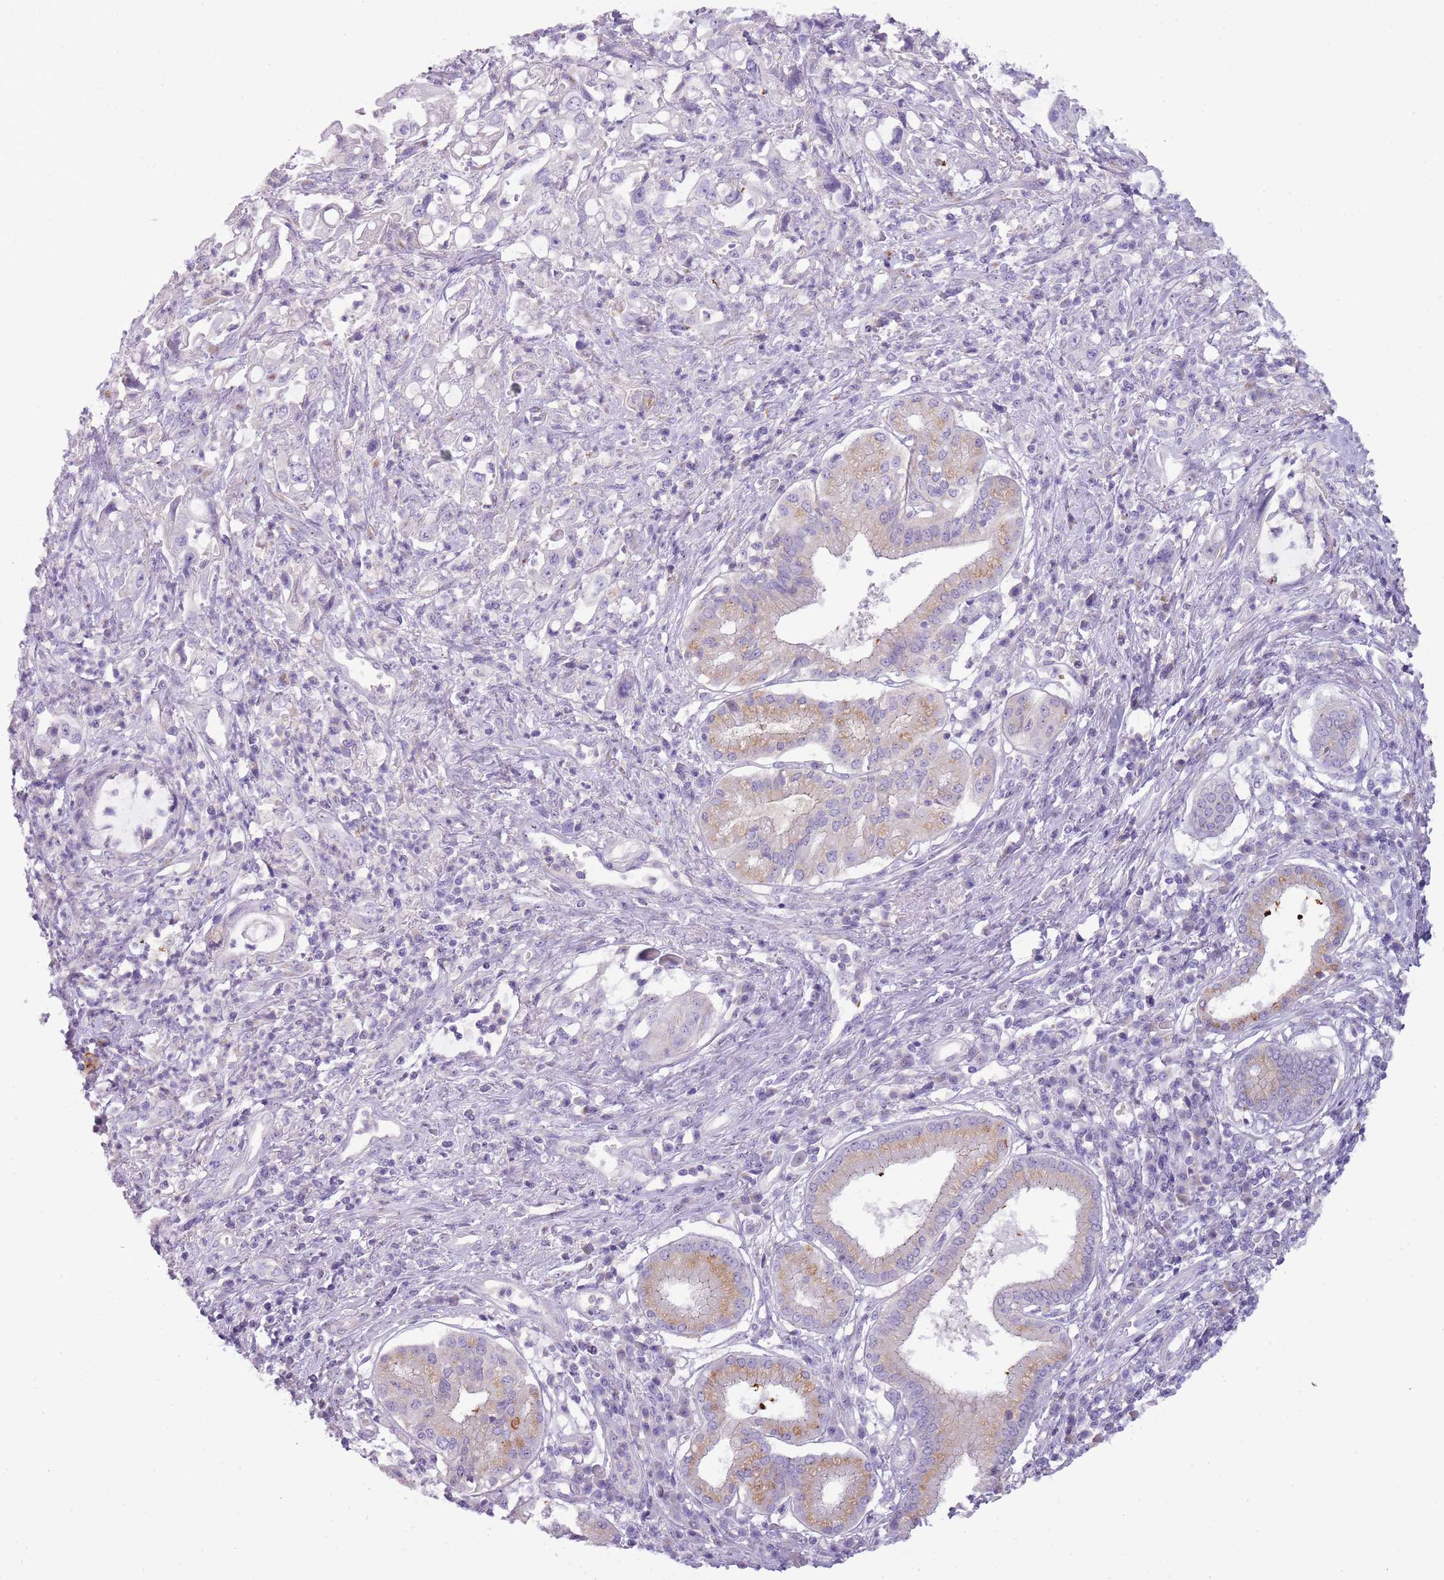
{"staining": {"intensity": "negative", "quantity": "none", "location": "none"}, "tissue": "pancreatic cancer", "cell_type": "Tumor cells", "image_type": "cancer", "snomed": [{"axis": "morphology", "description": "Adenocarcinoma, NOS"}, {"axis": "topography", "description": "Pancreas"}], "caption": "A high-resolution image shows immunohistochemistry staining of pancreatic cancer, which shows no significant staining in tumor cells.", "gene": "NBPF6", "patient": {"sex": "female", "age": 61}}